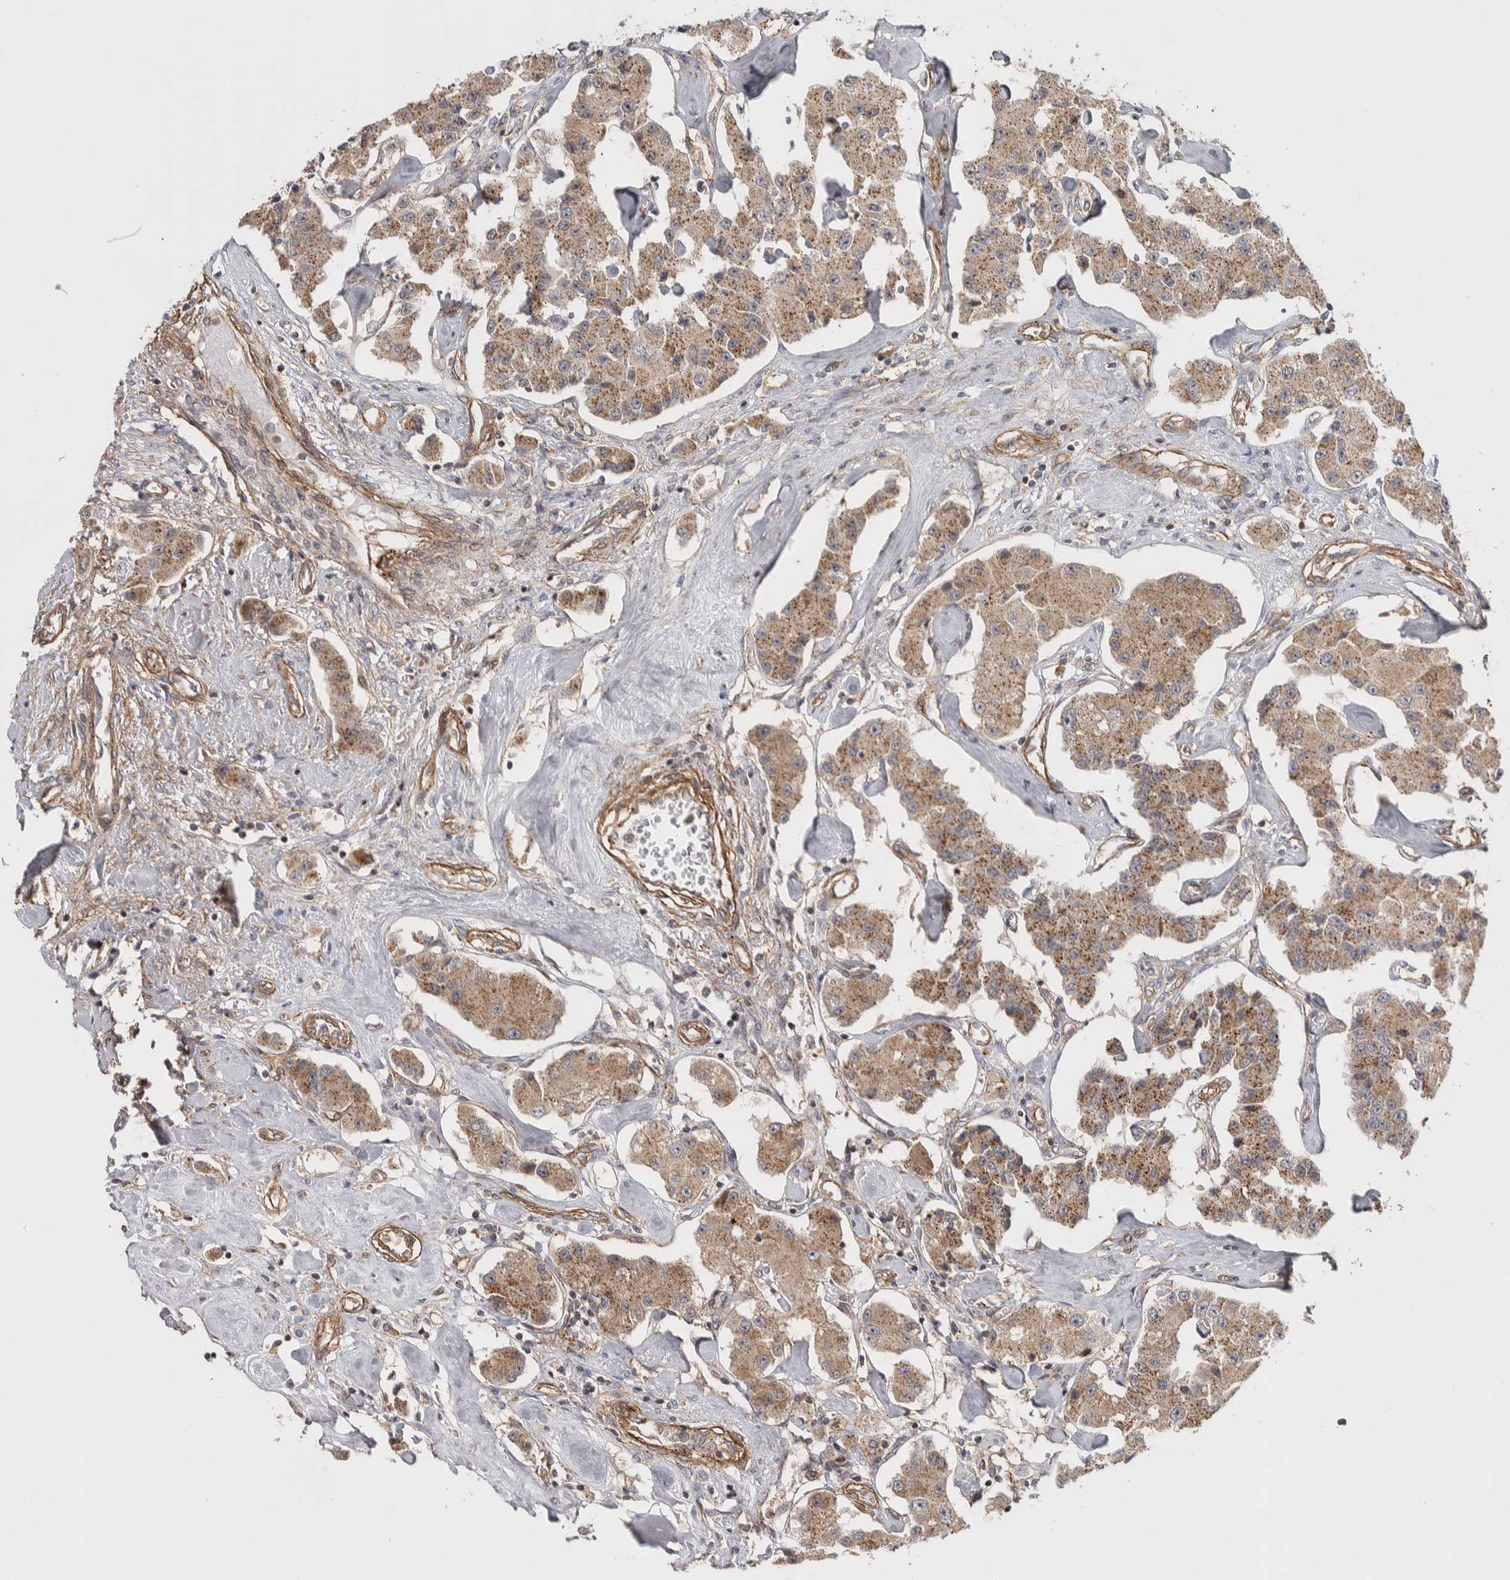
{"staining": {"intensity": "moderate", "quantity": ">75%", "location": "cytoplasmic/membranous"}, "tissue": "carcinoid", "cell_type": "Tumor cells", "image_type": "cancer", "snomed": [{"axis": "morphology", "description": "Carcinoid, malignant, NOS"}, {"axis": "topography", "description": "Pancreas"}], "caption": "The image shows a brown stain indicating the presence of a protein in the cytoplasmic/membranous of tumor cells in carcinoid.", "gene": "CHMP4C", "patient": {"sex": "male", "age": 41}}